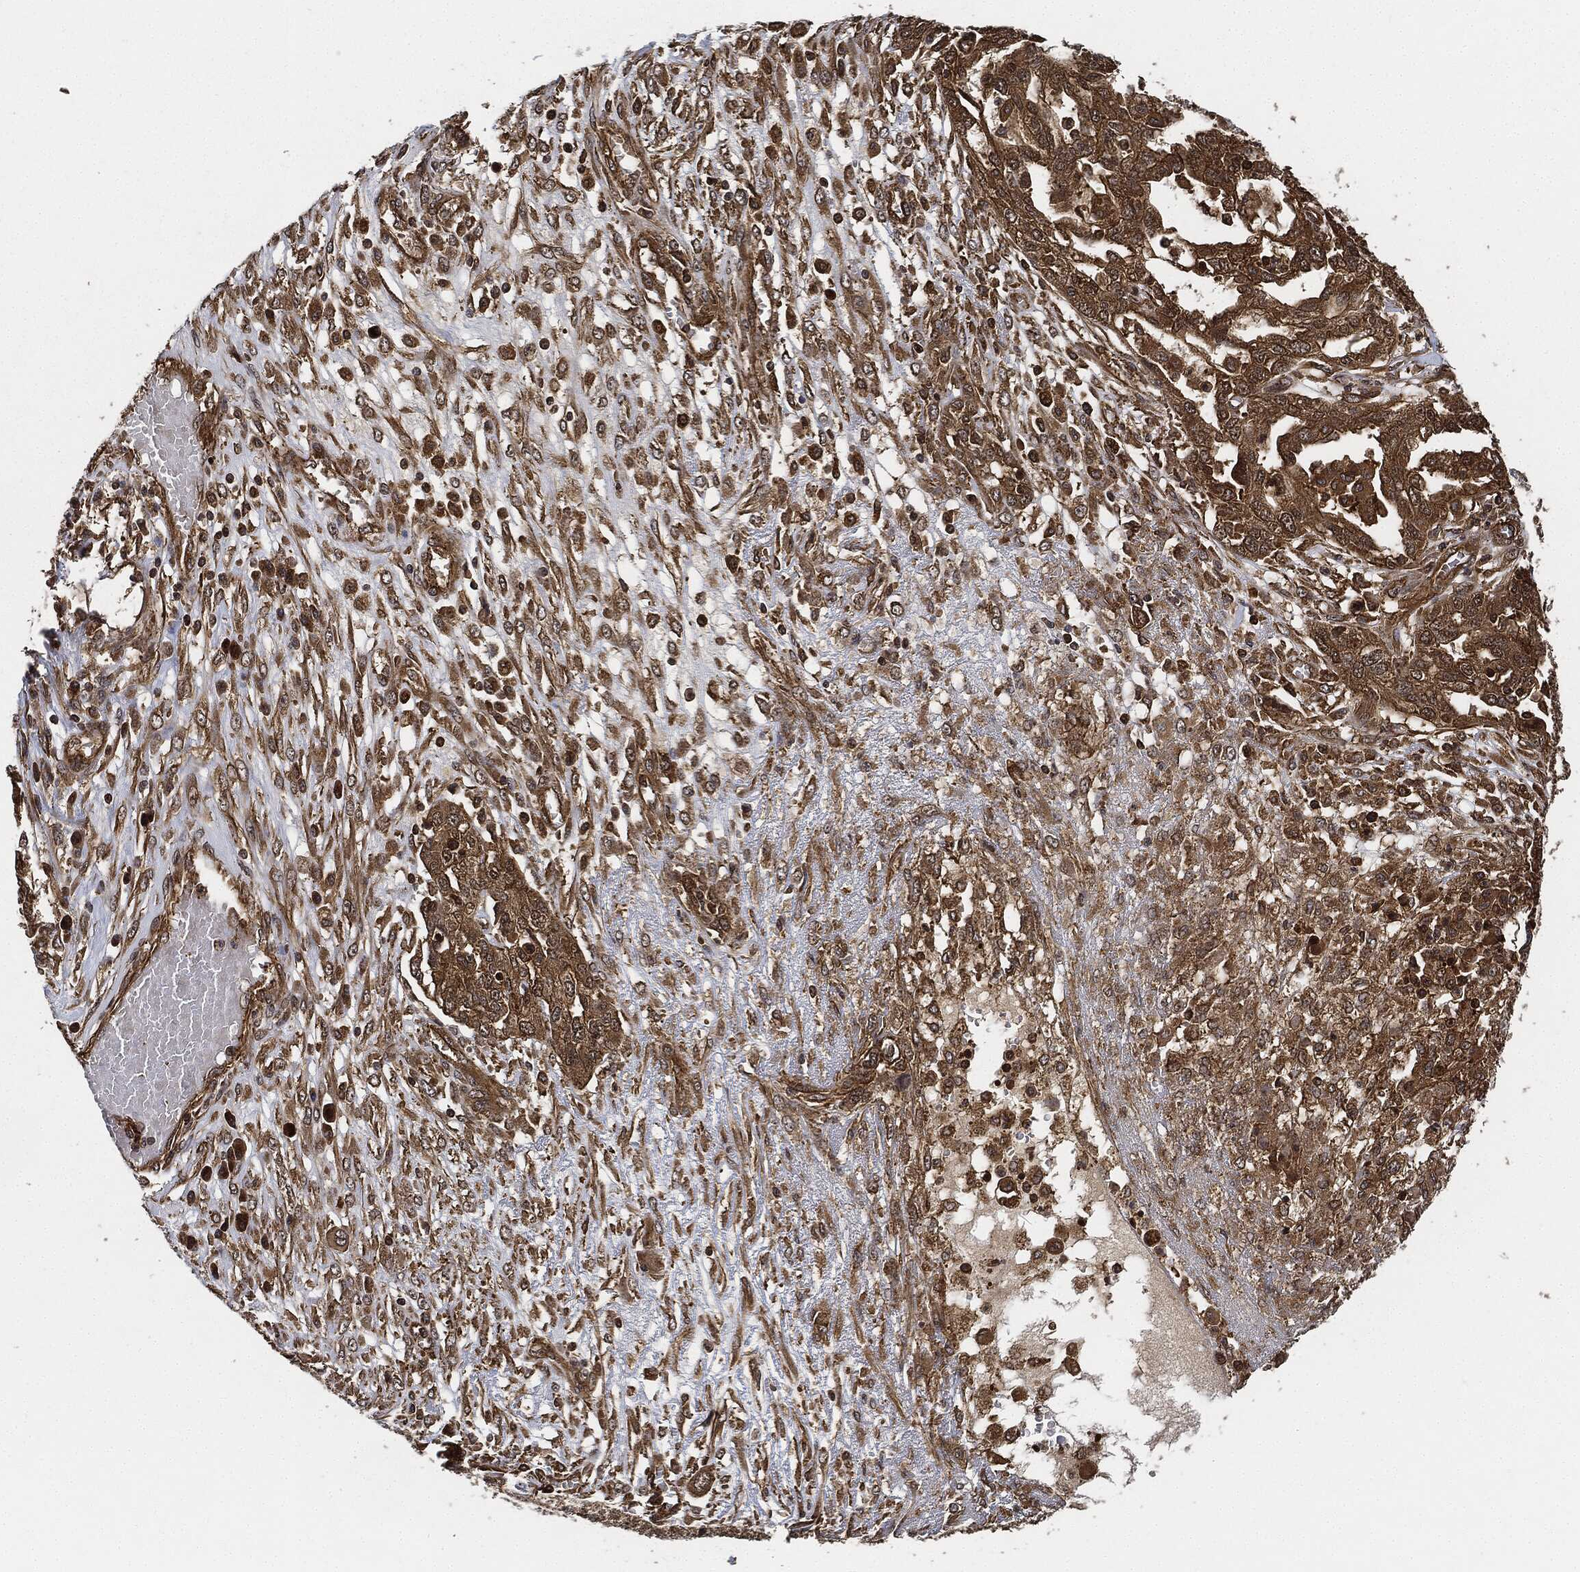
{"staining": {"intensity": "strong", "quantity": ">75%", "location": "cytoplasmic/membranous"}, "tissue": "ovarian cancer", "cell_type": "Tumor cells", "image_type": "cancer", "snomed": [{"axis": "morphology", "description": "Cystadenocarcinoma, serous, NOS"}, {"axis": "topography", "description": "Ovary"}], "caption": "Immunohistochemical staining of human ovarian cancer (serous cystadenocarcinoma) shows high levels of strong cytoplasmic/membranous expression in approximately >75% of tumor cells.", "gene": "CEP290", "patient": {"sex": "female", "age": 67}}